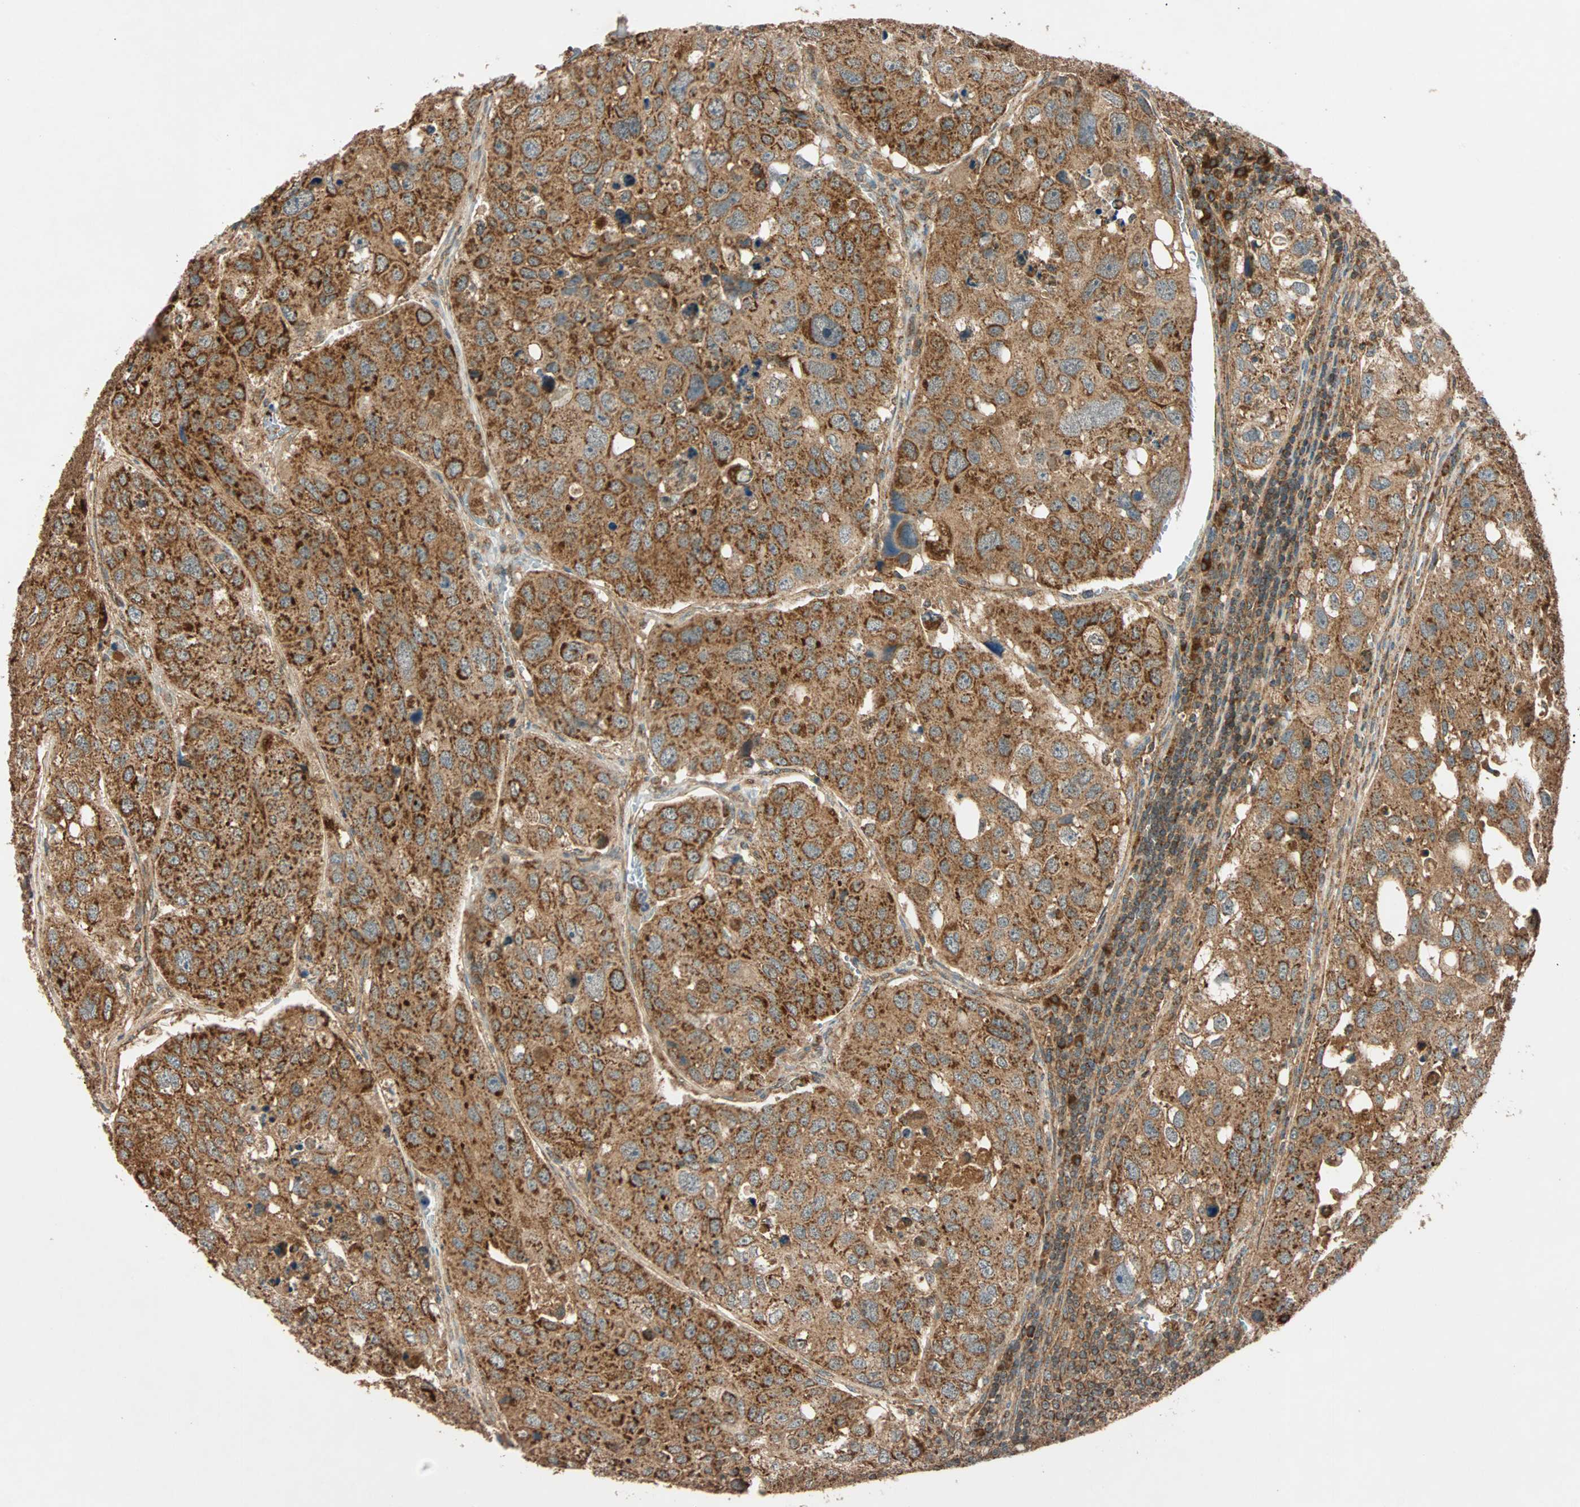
{"staining": {"intensity": "strong", "quantity": ">75%", "location": "cytoplasmic/membranous"}, "tissue": "urothelial cancer", "cell_type": "Tumor cells", "image_type": "cancer", "snomed": [{"axis": "morphology", "description": "Urothelial carcinoma, High grade"}, {"axis": "topography", "description": "Lymph node"}, {"axis": "topography", "description": "Urinary bladder"}], "caption": "Immunohistochemistry (IHC) staining of urothelial cancer, which reveals high levels of strong cytoplasmic/membranous positivity in approximately >75% of tumor cells indicating strong cytoplasmic/membranous protein staining. The staining was performed using DAB (3,3'-diaminobenzidine) (brown) for protein detection and nuclei were counterstained in hematoxylin (blue).", "gene": "MAPK1", "patient": {"sex": "male", "age": 51}}